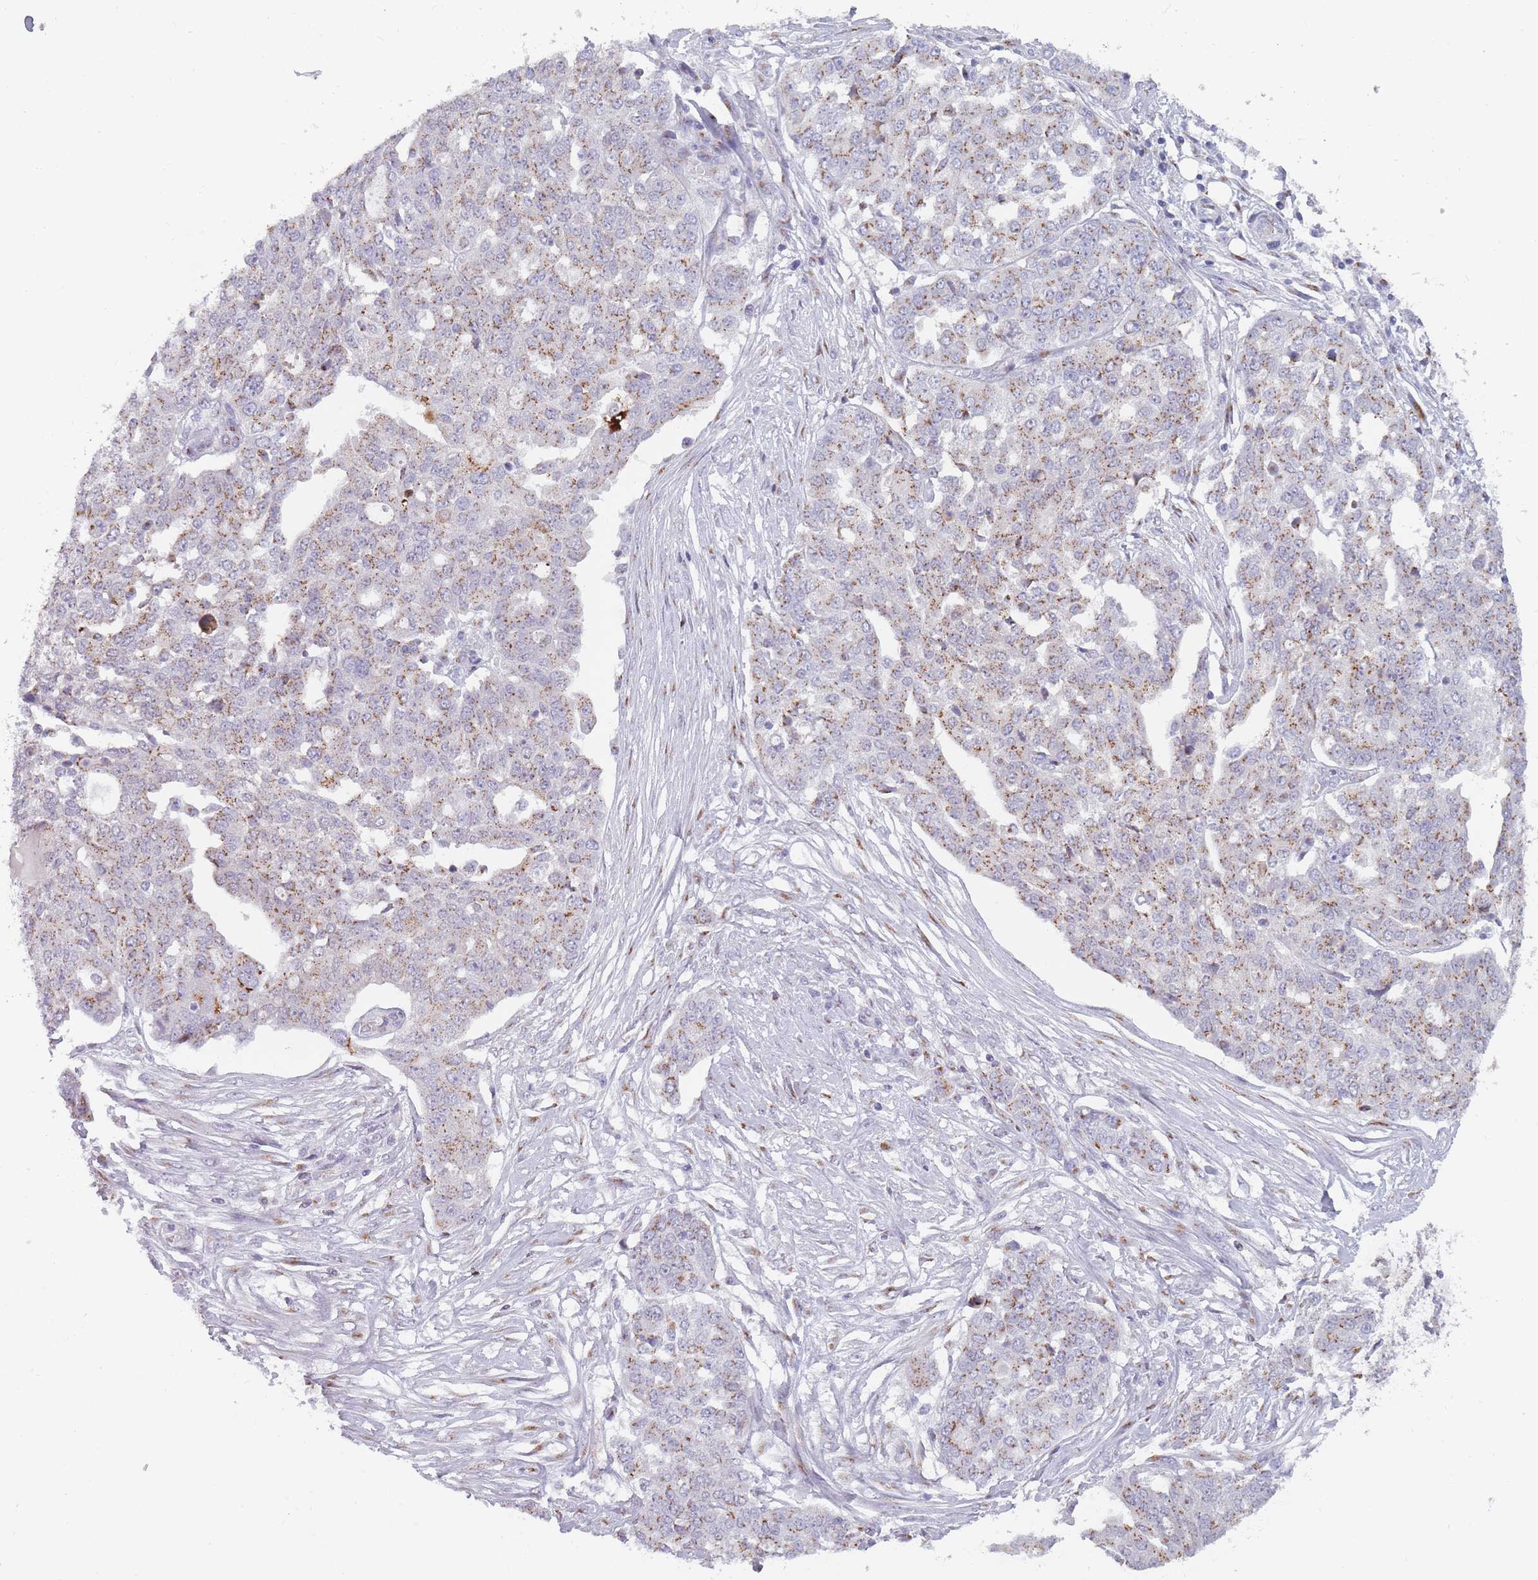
{"staining": {"intensity": "moderate", "quantity": ">75%", "location": "cytoplasmic/membranous"}, "tissue": "ovarian cancer", "cell_type": "Tumor cells", "image_type": "cancer", "snomed": [{"axis": "morphology", "description": "Cystadenocarcinoma, serous, NOS"}, {"axis": "topography", "description": "Soft tissue"}, {"axis": "topography", "description": "Ovary"}], "caption": "An image of ovarian cancer stained for a protein displays moderate cytoplasmic/membranous brown staining in tumor cells.", "gene": "MAN1B1", "patient": {"sex": "female", "age": 57}}